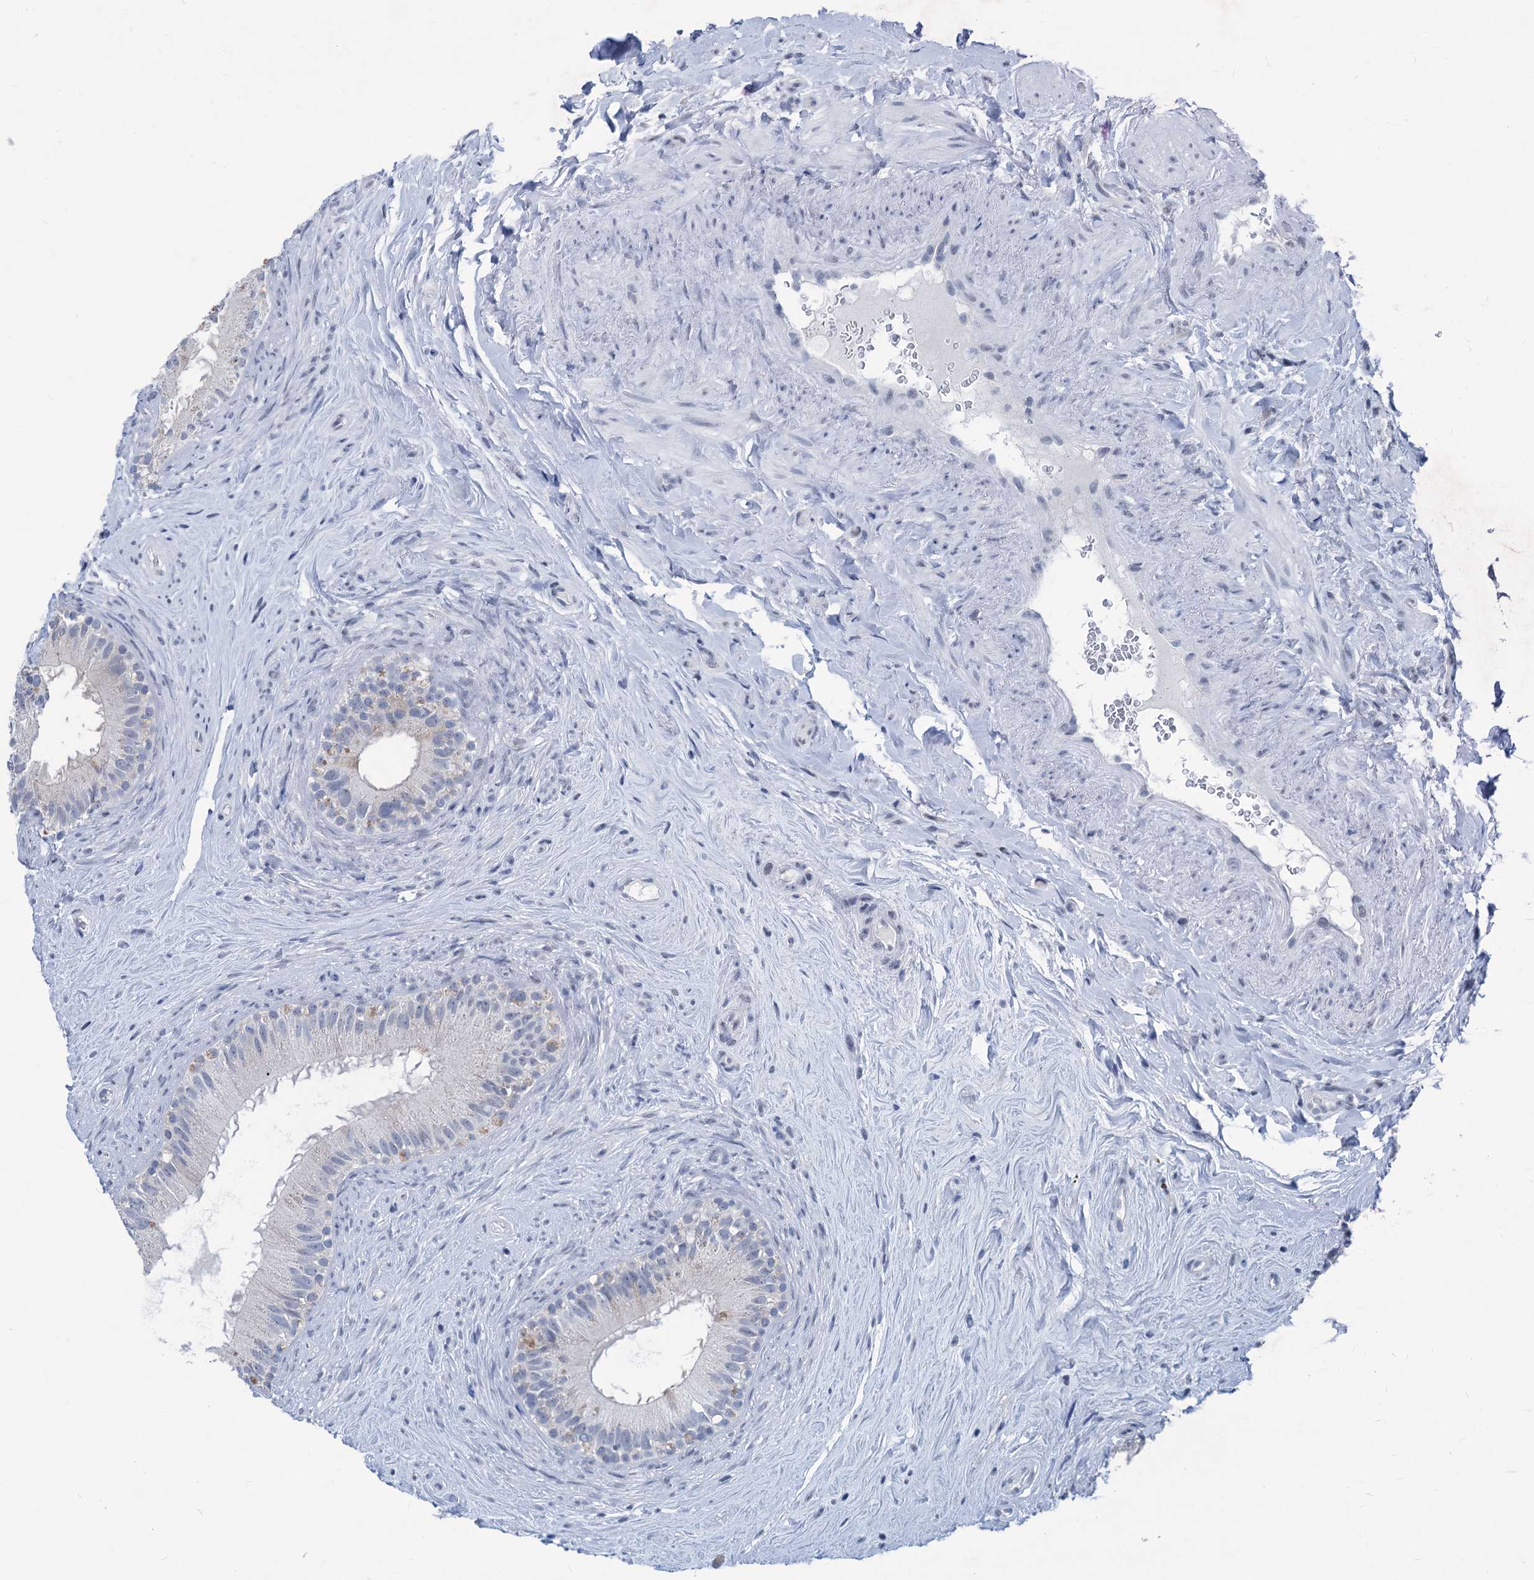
{"staining": {"intensity": "moderate", "quantity": "<25%", "location": "cytoplasmic/membranous"}, "tissue": "epididymis", "cell_type": "Glandular cells", "image_type": "normal", "snomed": [{"axis": "morphology", "description": "Normal tissue, NOS"}, {"axis": "topography", "description": "Epididymis"}], "caption": "Protein positivity by immunohistochemistry shows moderate cytoplasmic/membranous positivity in about <25% of glandular cells in normal epididymis. Nuclei are stained in blue.", "gene": "NEU3", "patient": {"sex": "male", "age": 84}}